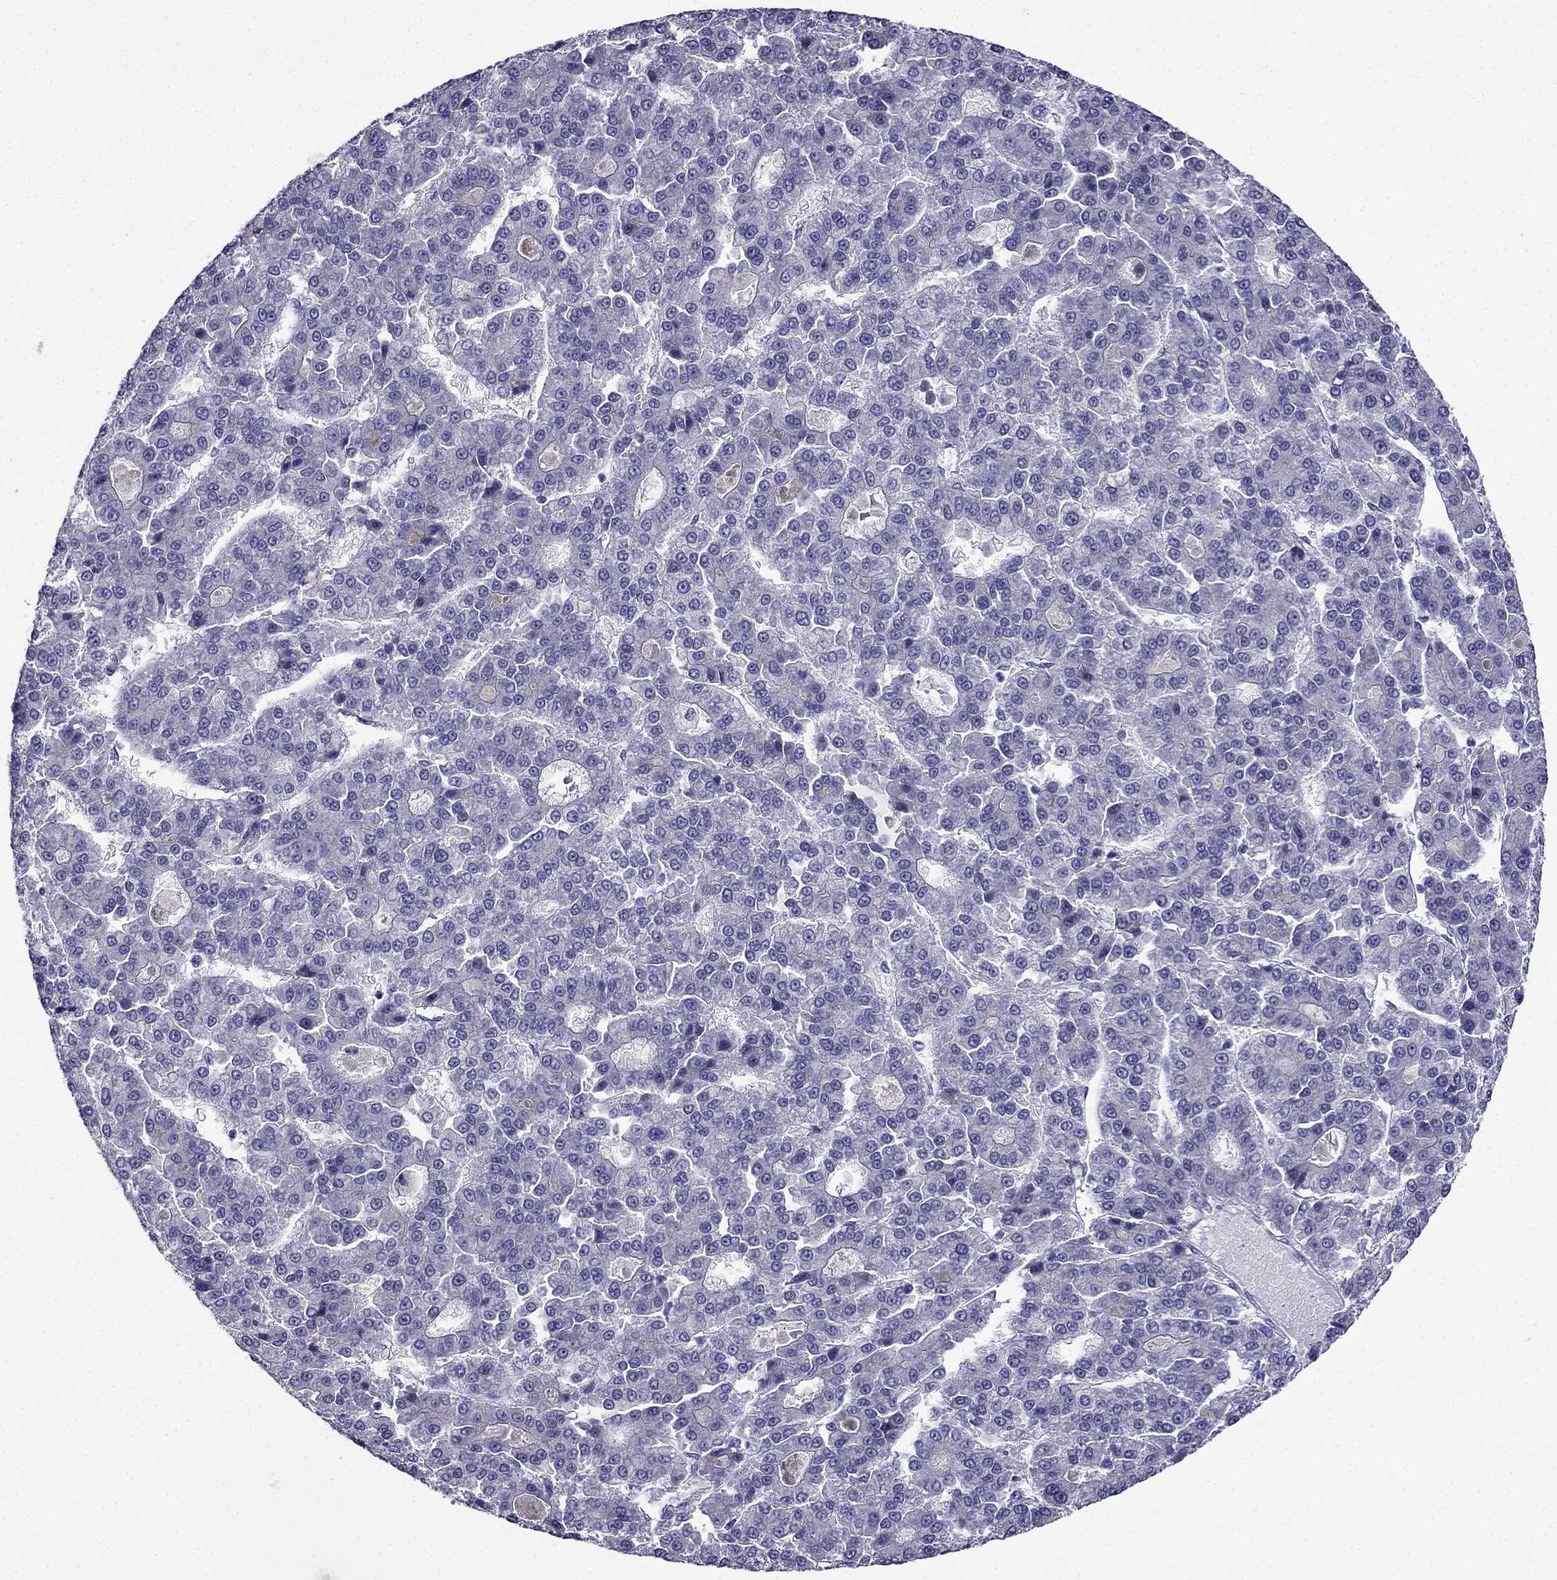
{"staining": {"intensity": "negative", "quantity": "none", "location": "none"}, "tissue": "liver cancer", "cell_type": "Tumor cells", "image_type": "cancer", "snomed": [{"axis": "morphology", "description": "Carcinoma, Hepatocellular, NOS"}, {"axis": "topography", "description": "Liver"}], "caption": "High magnification brightfield microscopy of hepatocellular carcinoma (liver) stained with DAB (brown) and counterstained with hematoxylin (blue): tumor cells show no significant staining. (IHC, brightfield microscopy, high magnification).", "gene": "POM121L12", "patient": {"sex": "male", "age": 70}}